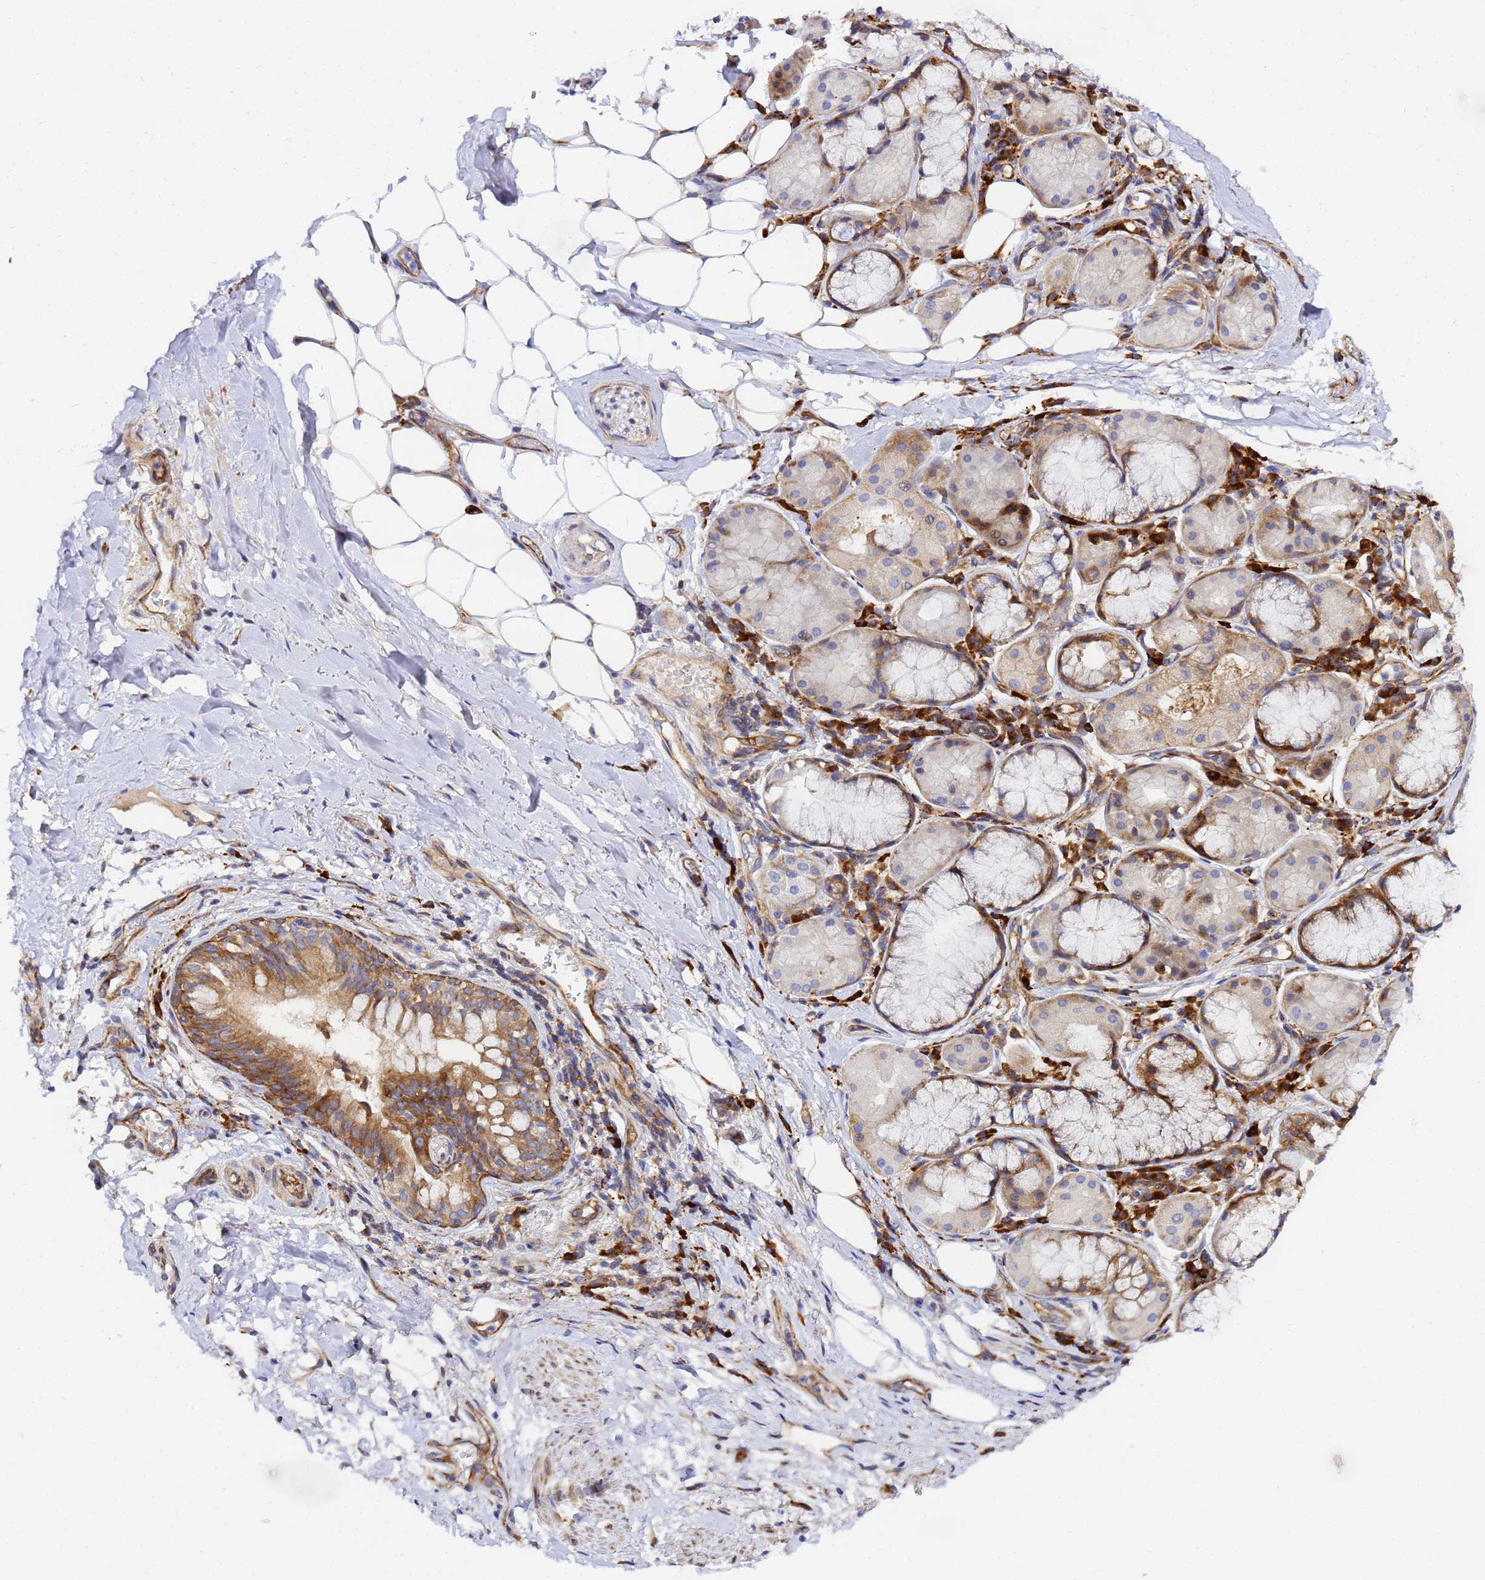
{"staining": {"intensity": "negative", "quantity": "none", "location": "none"}, "tissue": "adipose tissue", "cell_type": "Adipocytes", "image_type": "normal", "snomed": [{"axis": "morphology", "description": "Normal tissue, NOS"}, {"axis": "topography", "description": "Lymph node"}, {"axis": "topography", "description": "Cartilage tissue"}, {"axis": "topography", "description": "Bronchus"}], "caption": "An IHC photomicrograph of normal adipose tissue is shown. There is no staining in adipocytes of adipose tissue. Brightfield microscopy of IHC stained with DAB (brown) and hematoxylin (blue), captured at high magnification.", "gene": "POM121C", "patient": {"sex": "male", "age": 63}}